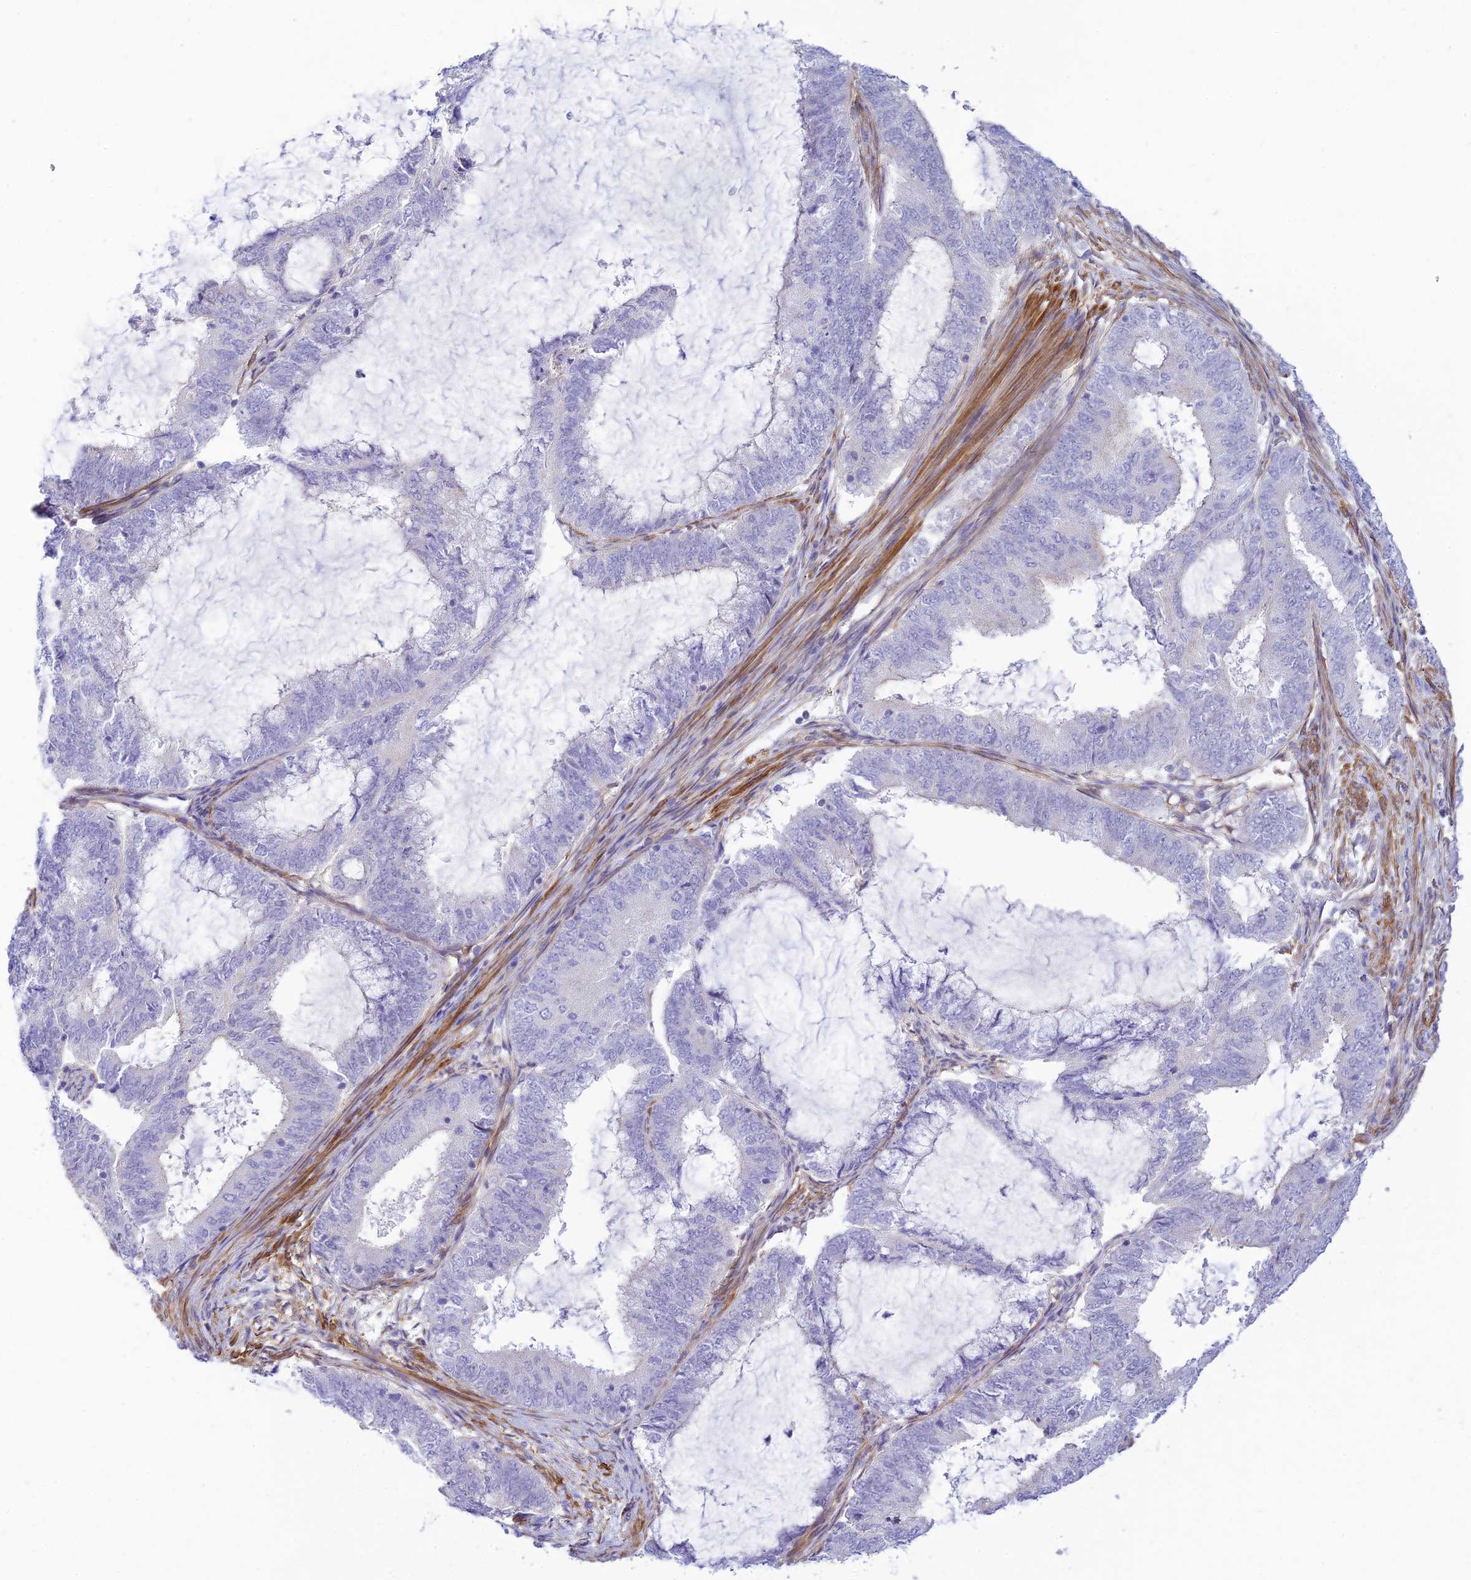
{"staining": {"intensity": "negative", "quantity": "none", "location": "none"}, "tissue": "endometrial cancer", "cell_type": "Tumor cells", "image_type": "cancer", "snomed": [{"axis": "morphology", "description": "Adenocarcinoma, NOS"}, {"axis": "topography", "description": "Endometrium"}], "caption": "DAB (3,3'-diaminobenzidine) immunohistochemical staining of adenocarcinoma (endometrial) displays no significant staining in tumor cells.", "gene": "FBXW4", "patient": {"sex": "female", "age": 51}}